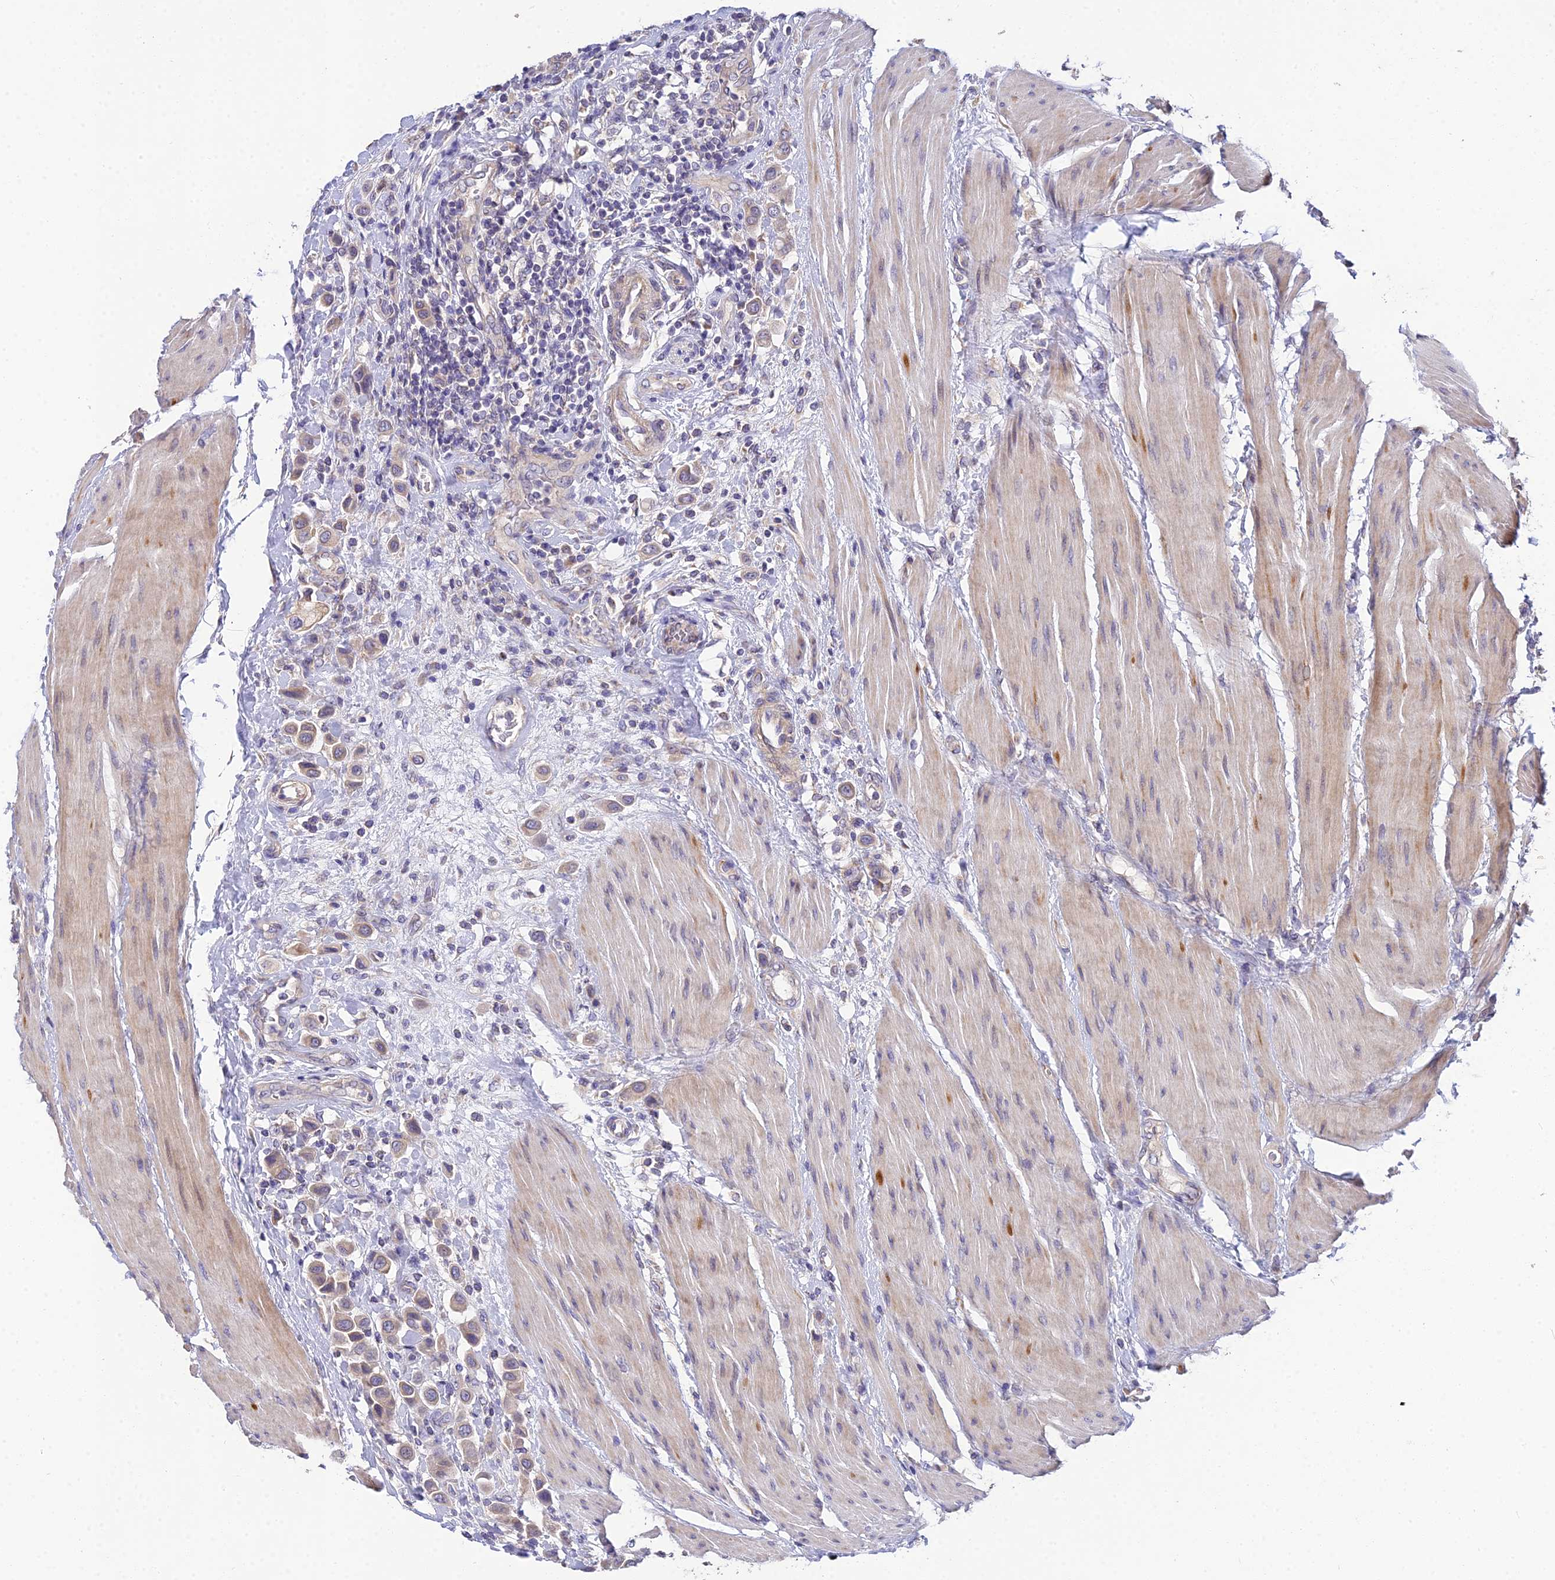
{"staining": {"intensity": "weak", "quantity": "25%-75%", "location": "cytoplasmic/membranous"}, "tissue": "urothelial cancer", "cell_type": "Tumor cells", "image_type": "cancer", "snomed": [{"axis": "morphology", "description": "Urothelial carcinoma, High grade"}, {"axis": "topography", "description": "Urinary bladder"}], "caption": "Urothelial carcinoma (high-grade) stained with a protein marker displays weak staining in tumor cells.", "gene": "ARL8B", "patient": {"sex": "male", "age": 50}}